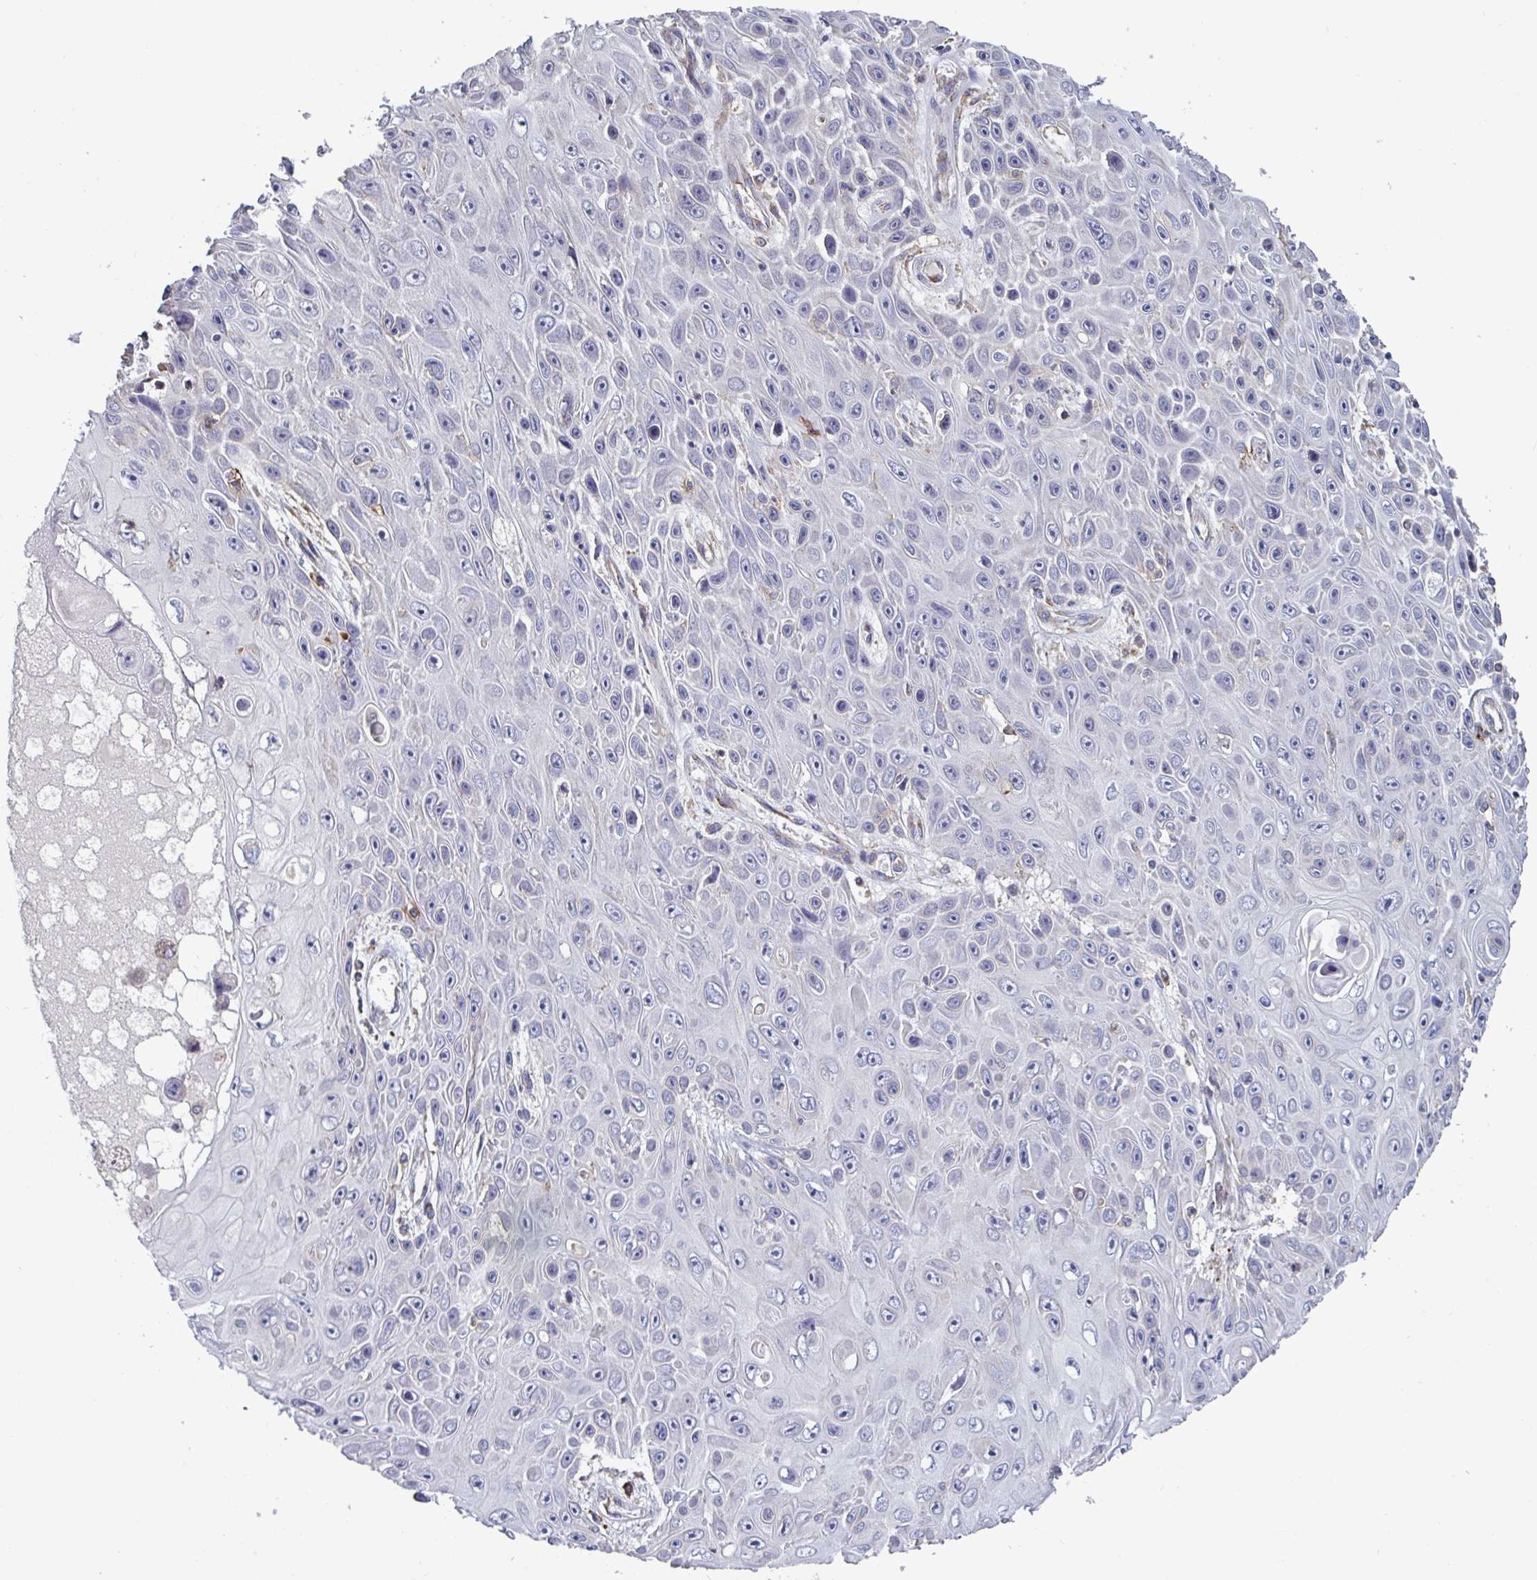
{"staining": {"intensity": "negative", "quantity": "none", "location": "none"}, "tissue": "skin cancer", "cell_type": "Tumor cells", "image_type": "cancer", "snomed": [{"axis": "morphology", "description": "Squamous cell carcinoma, NOS"}, {"axis": "topography", "description": "Skin"}], "caption": "DAB (3,3'-diaminobenzidine) immunohistochemical staining of human skin squamous cell carcinoma reveals no significant positivity in tumor cells. (DAB (3,3'-diaminobenzidine) IHC with hematoxylin counter stain).", "gene": "CD1E", "patient": {"sex": "male", "age": 82}}